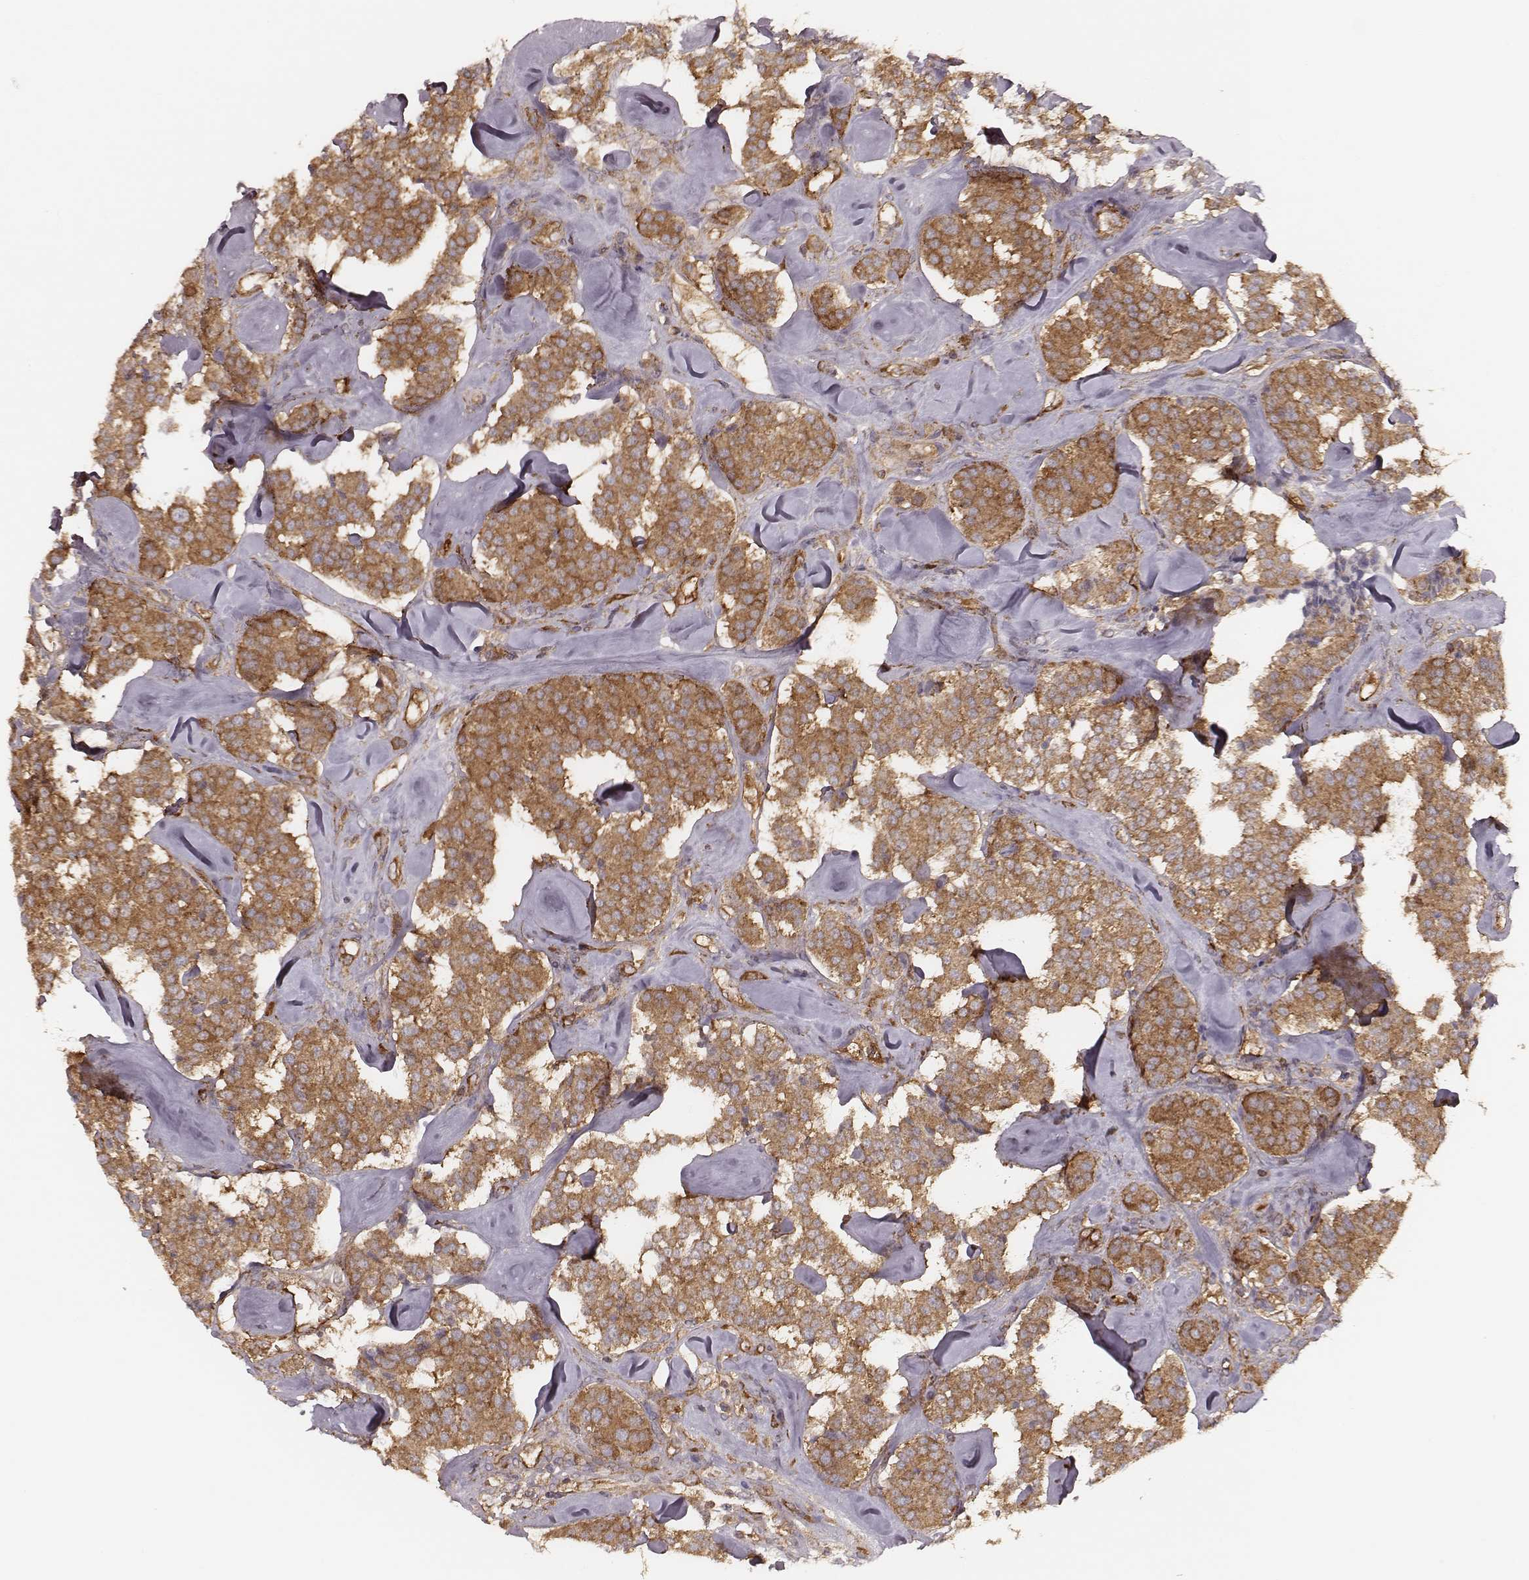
{"staining": {"intensity": "moderate", "quantity": ">75%", "location": "cytoplasmic/membranous"}, "tissue": "carcinoid", "cell_type": "Tumor cells", "image_type": "cancer", "snomed": [{"axis": "morphology", "description": "Carcinoid, malignant, NOS"}, {"axis": "topography", "description": "Pancreas"}], "caption": "There is medium levels of moderate cytoplasmic/membranous expression in tumor cells of carcinoid, as demonstrated by immunohistochemical staining (brown color).", "gene": "CARS1", "patient": {"sex": "male", "age": 41}}